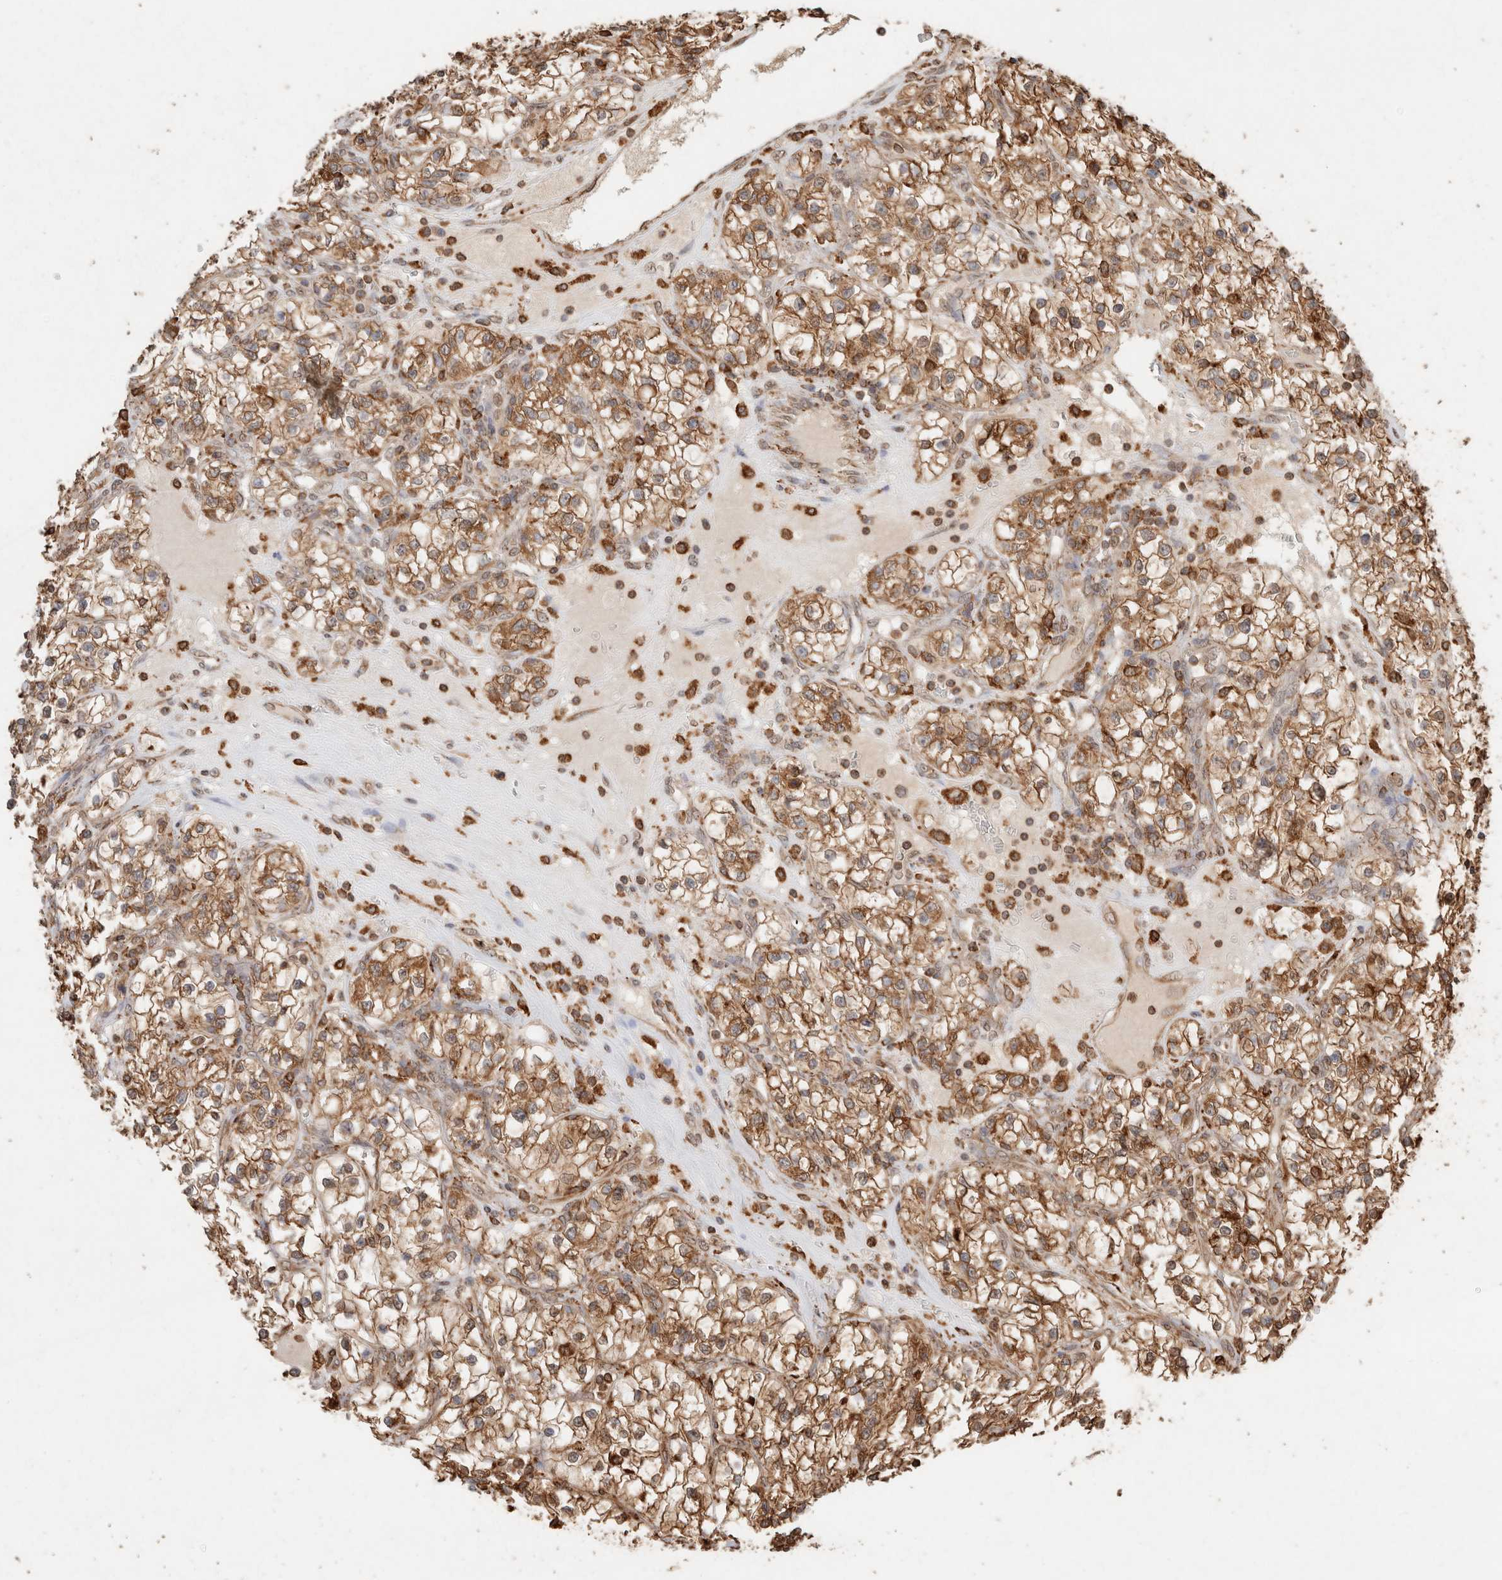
{"staining": {"intensity": "moderate", "quantity": ">75%", "location": "cytoplasmic/membranous"}, "tissue": "renal cancer", "cell_type": "Tumor cells", "image_type": "cancer", "snomed": [{"axis": "morphology", "description": "Adenocarcinoma, NOS"}, {"axis": "topography", "description": "Kidney"}], "caption": "Renal adenocarcinoma stained for a protein reveals moderate cytoplasmic/membranous positivity in tumor cells.", "gene": "ERAP1", "patient": {"sex": "female", "age": 57}}